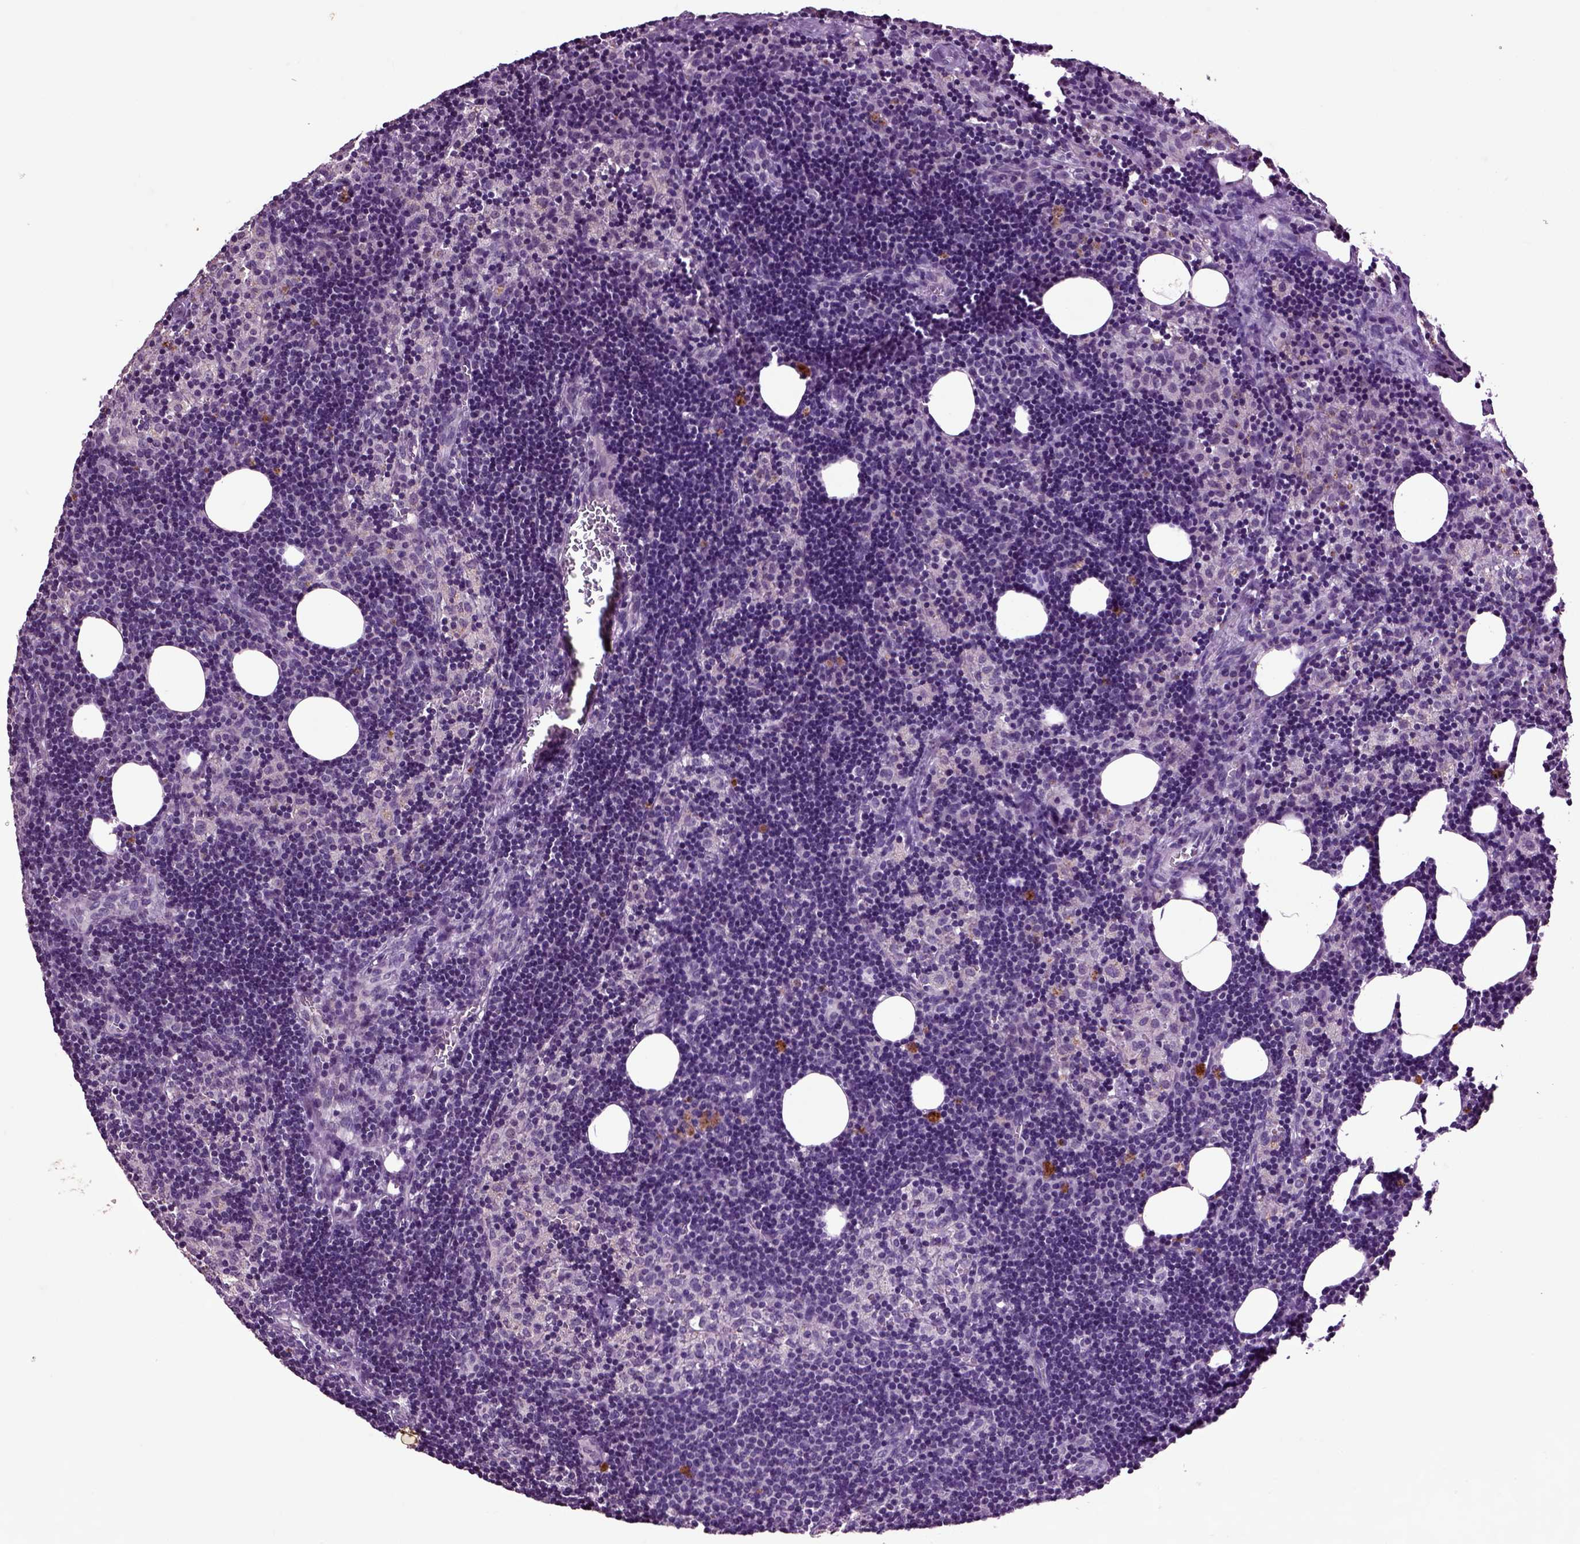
{"staining": {"intensity": "negative", "quantity": "none", "location": "none"}, "tissue": "lymph node", "cell_type": "Germinal center cells", "image_type": "normal", "snomed": [{"axis": "morphology", "description": "Normal tissue, NOS"}, {"axis": "topography", "description": "Lymph node"}], "caption": "Immunohistochemistry (IHC) micrograph of benign lymph node: human lymph node stained with DAB (3,3'-diaminobenzidine) reveals no significant protein staining in germinal center cells.", "gene": "CRHR1", "patient": {"sex": "female", "age": 52}}